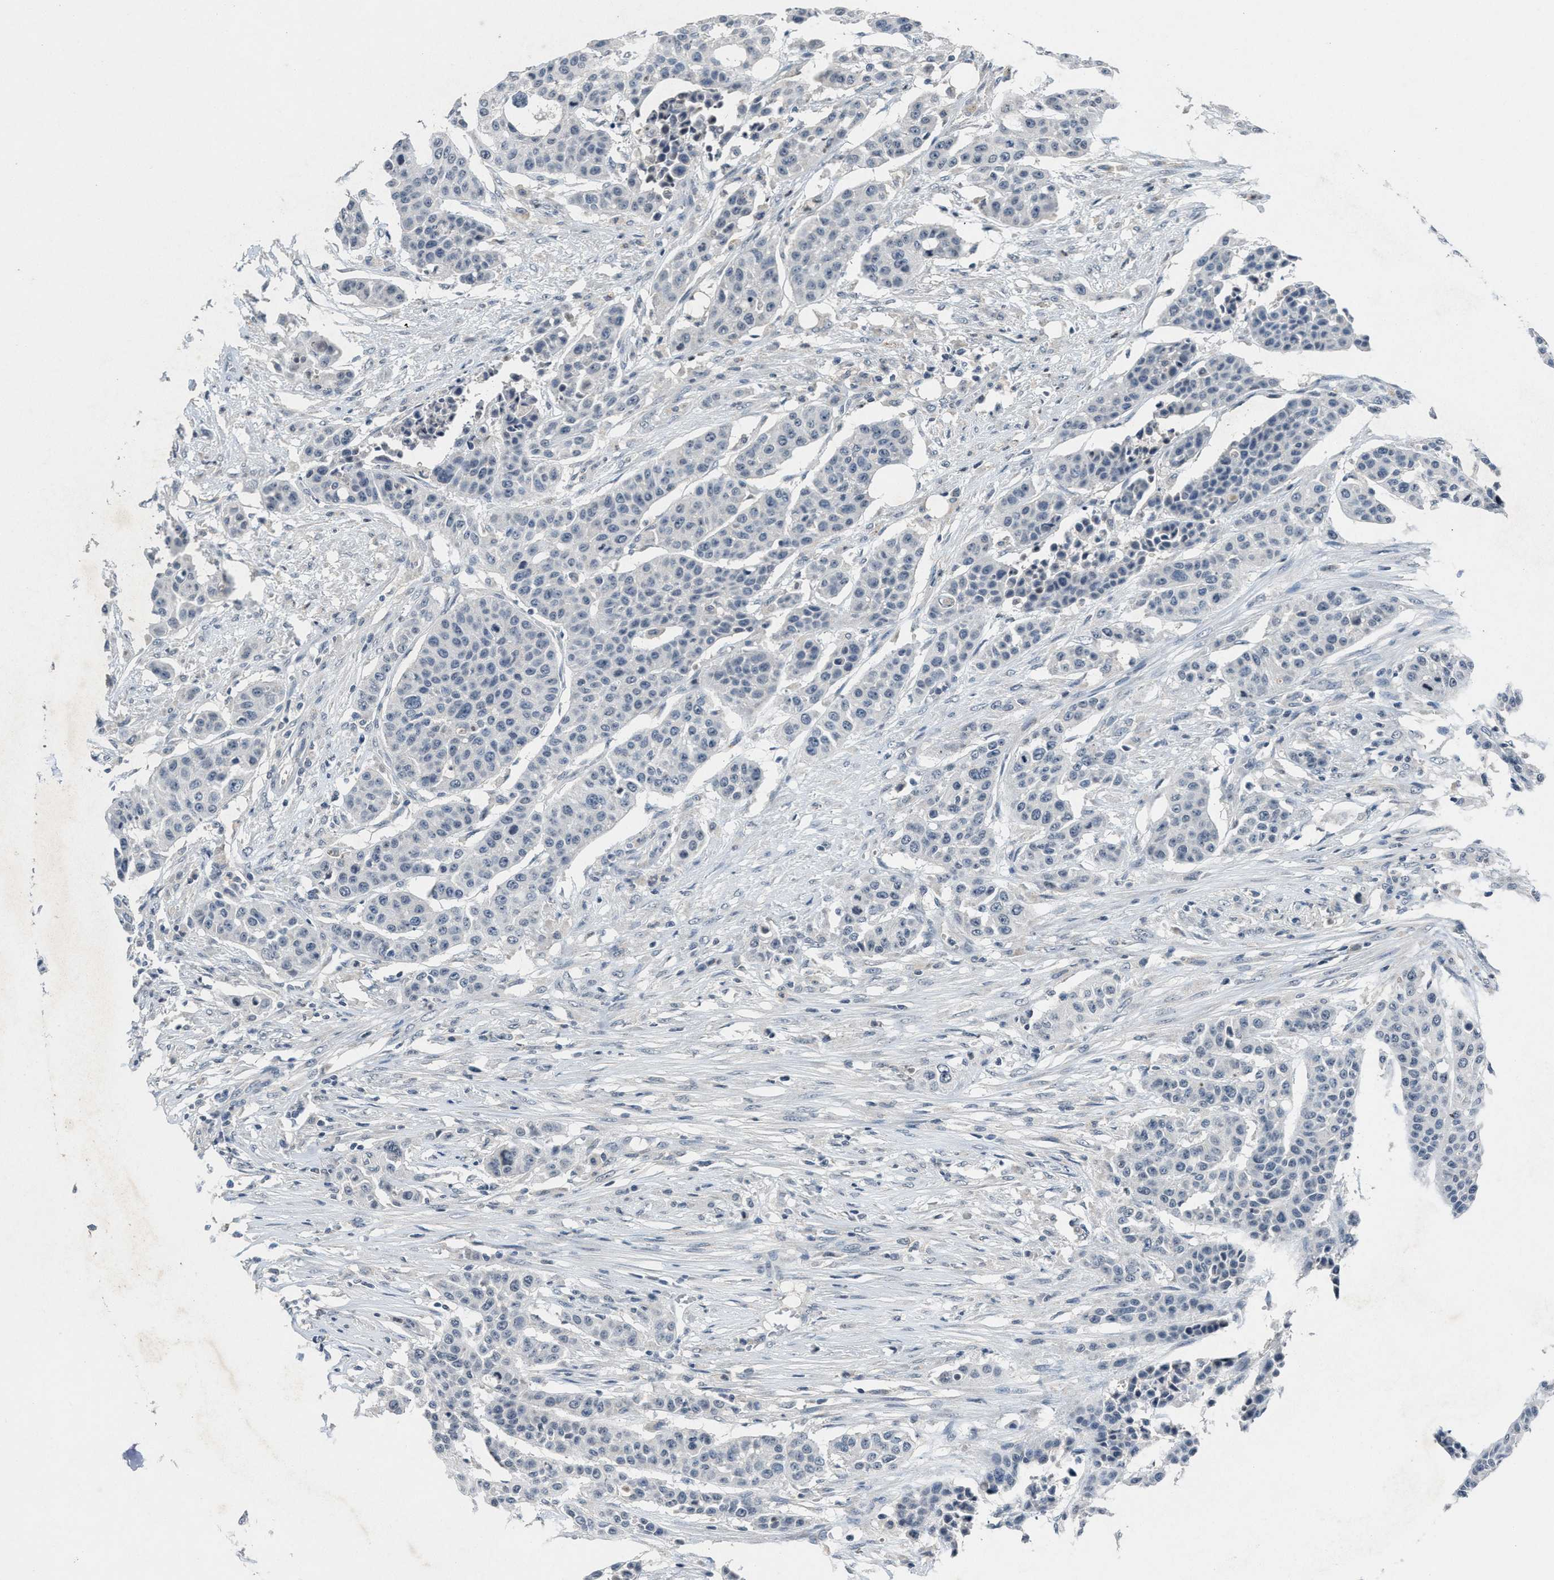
{"staining": {"intensity": "negative", "quantity": "none", "location": "none"}, "tissue": "urothelial cancer", "cell_type": "Tumor cells", "image_type": "cancer", "snomed": [{"axis": "morphology", "description": "Urothelial carcinoma, High grade"}, {"axis": "topography", "description": "Urinary bladder"}], "caption": "Micrograph shows no protein staining in tumor cells of urothelial carcinoma (high-grade) tissue.", "gene": "SLC5A5", "patient": {"sex": "male", "age": 74}}